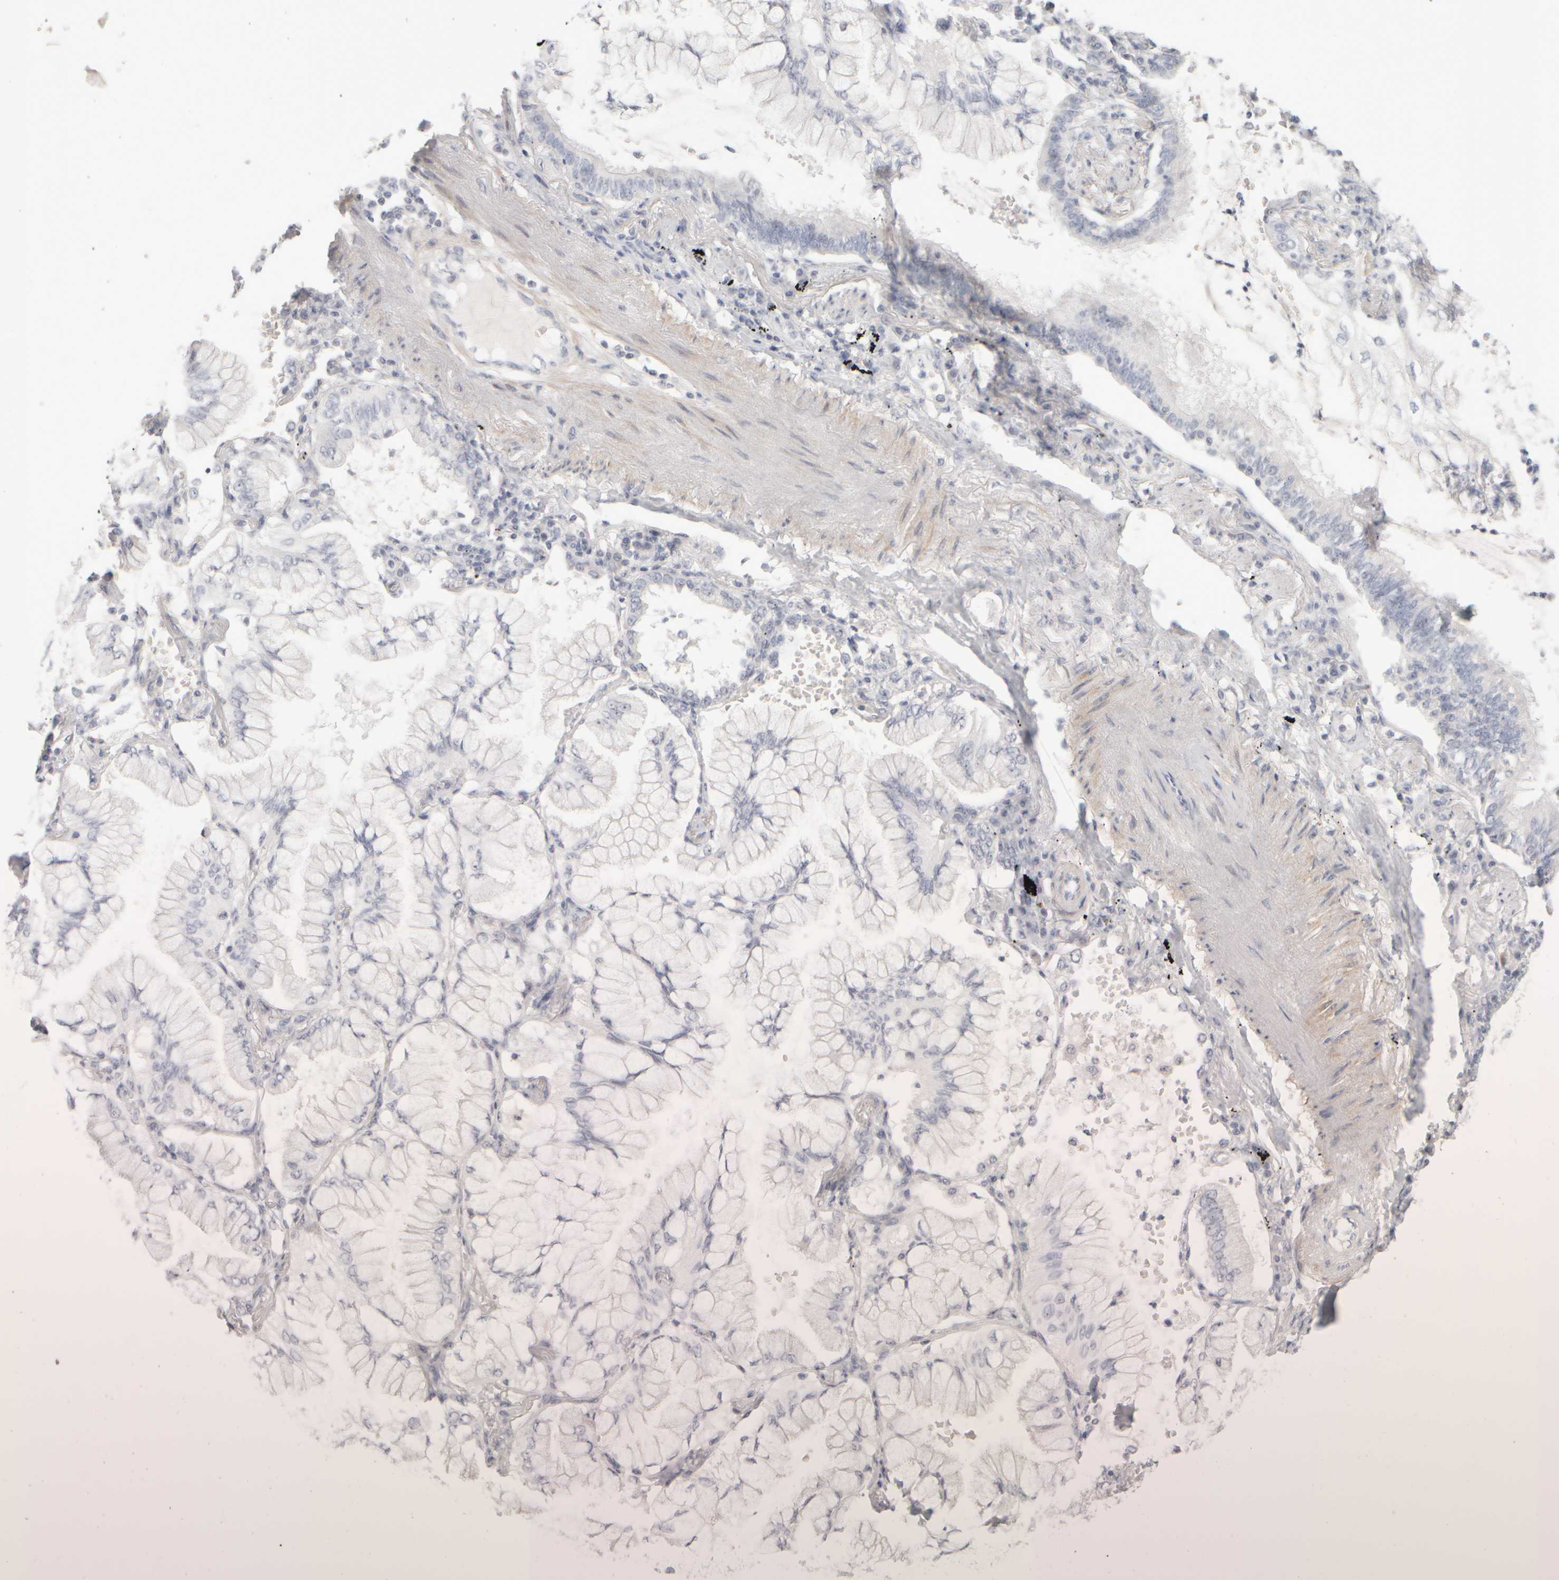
{"staining": {"intensity": "negative", "quantity": "none", "location": "none"}, "tissue": "lung cancer", "cell_type": "Tumor cells", "image_type": "cancer", "snomed": [{"axis": "morphology", "description": "Adenocarcinoma, NOS"}, {"axis": "topography", "description": "Lung"}], "caption": "IHC of human lung cancer demonstrates no positivity in tumor cells. Brightfield microscopy of IHC stained with DAB (brown) and hematoxylin (blue), captured at high magnification.", "gene": "DCXR", "patient": {"sex": "female", "age": 70}}